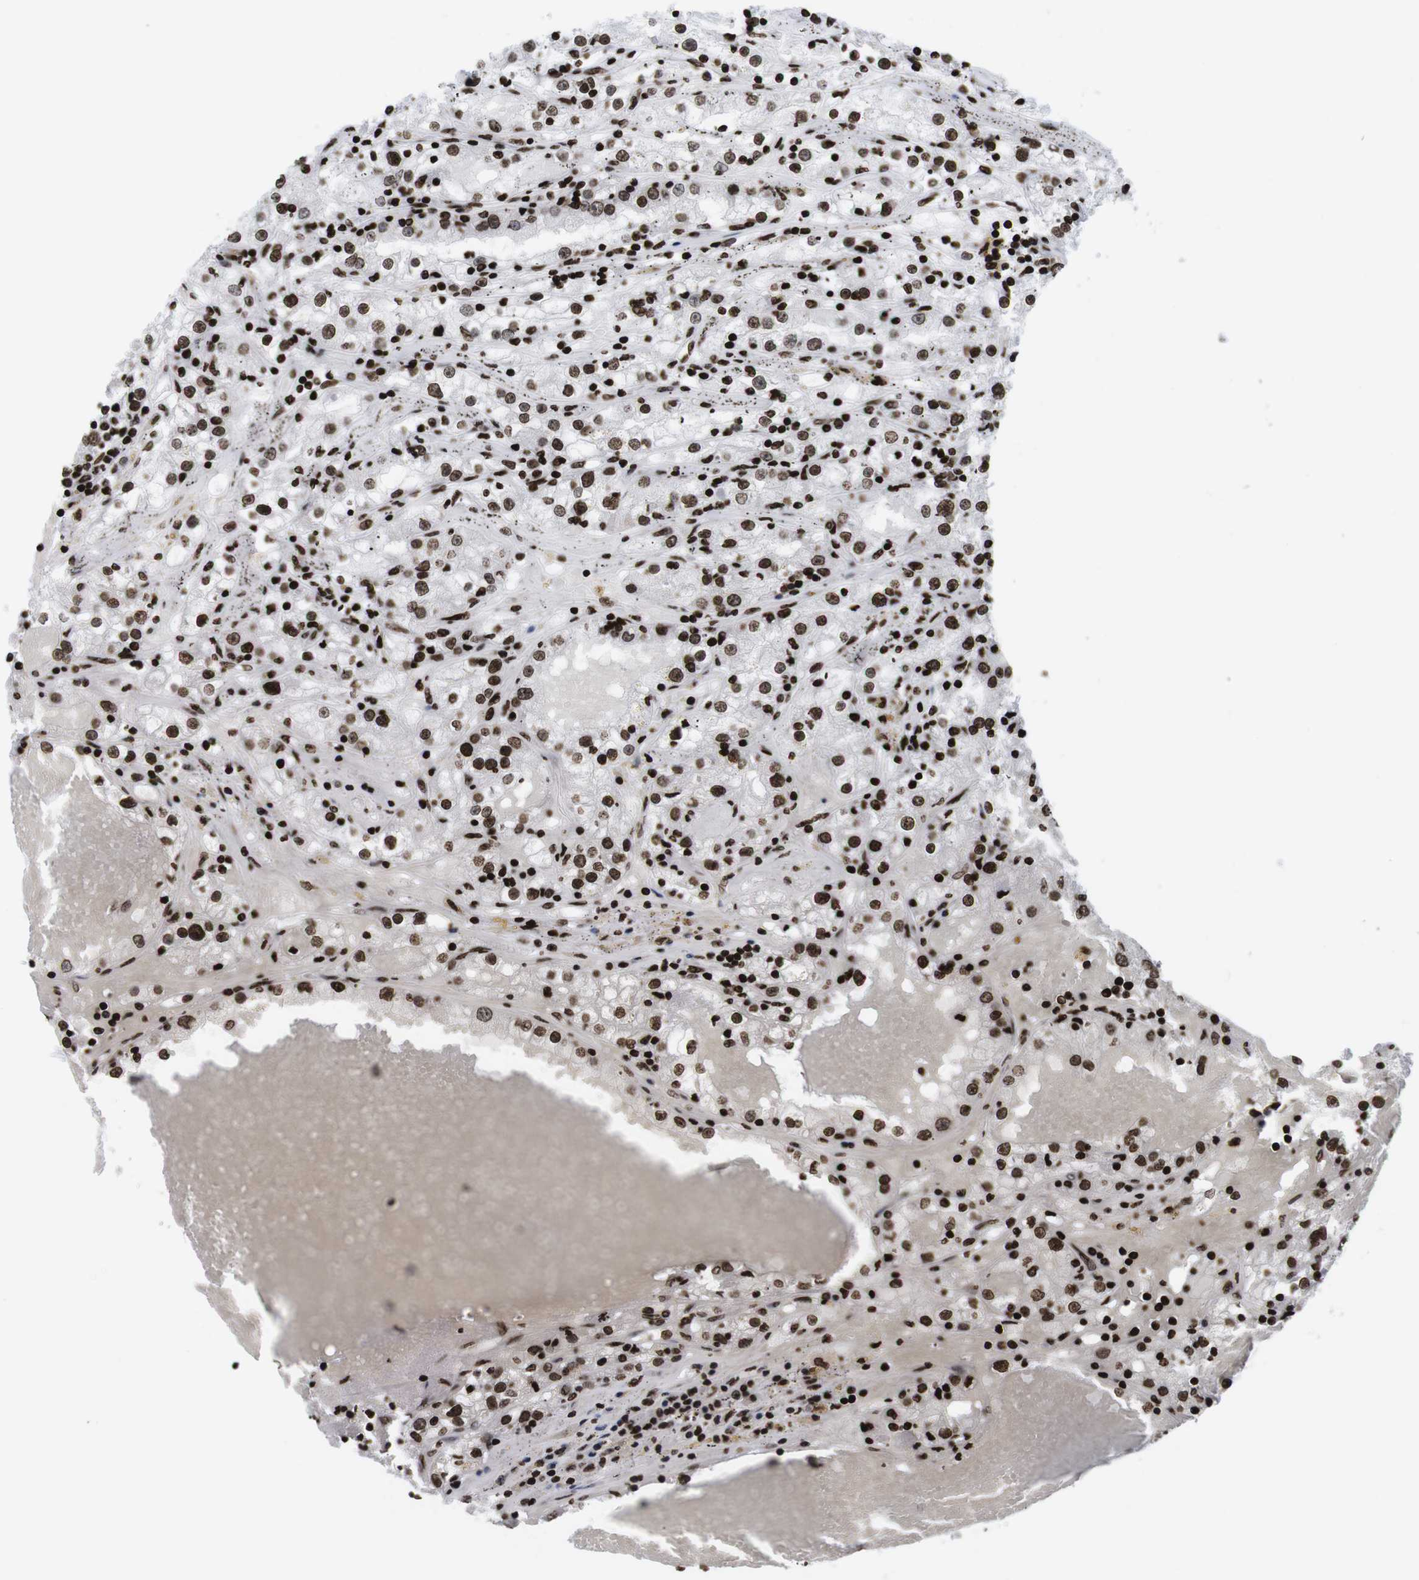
{"staining": {"intensity": "strong", "quantity": ">75%", "location": "nuclear"}, "tissue": "renal cancer", "cell_type": "Tumor cells", "image_type": "cancer", "snomed": [{"axis": "morphology", "description": "Adenocarcinoma, NOS"}, {"axis": "topography", "description": "Kidney"}], "caption": "A high-resolution micrograph shows immunohistochemistry (IHC) staining of renal adenocarcinoma, which shows strong nuclear expression in about >75% of tumor cells.", "gene": "H1-4", "patient": {"sex": "male", "age": 56}}